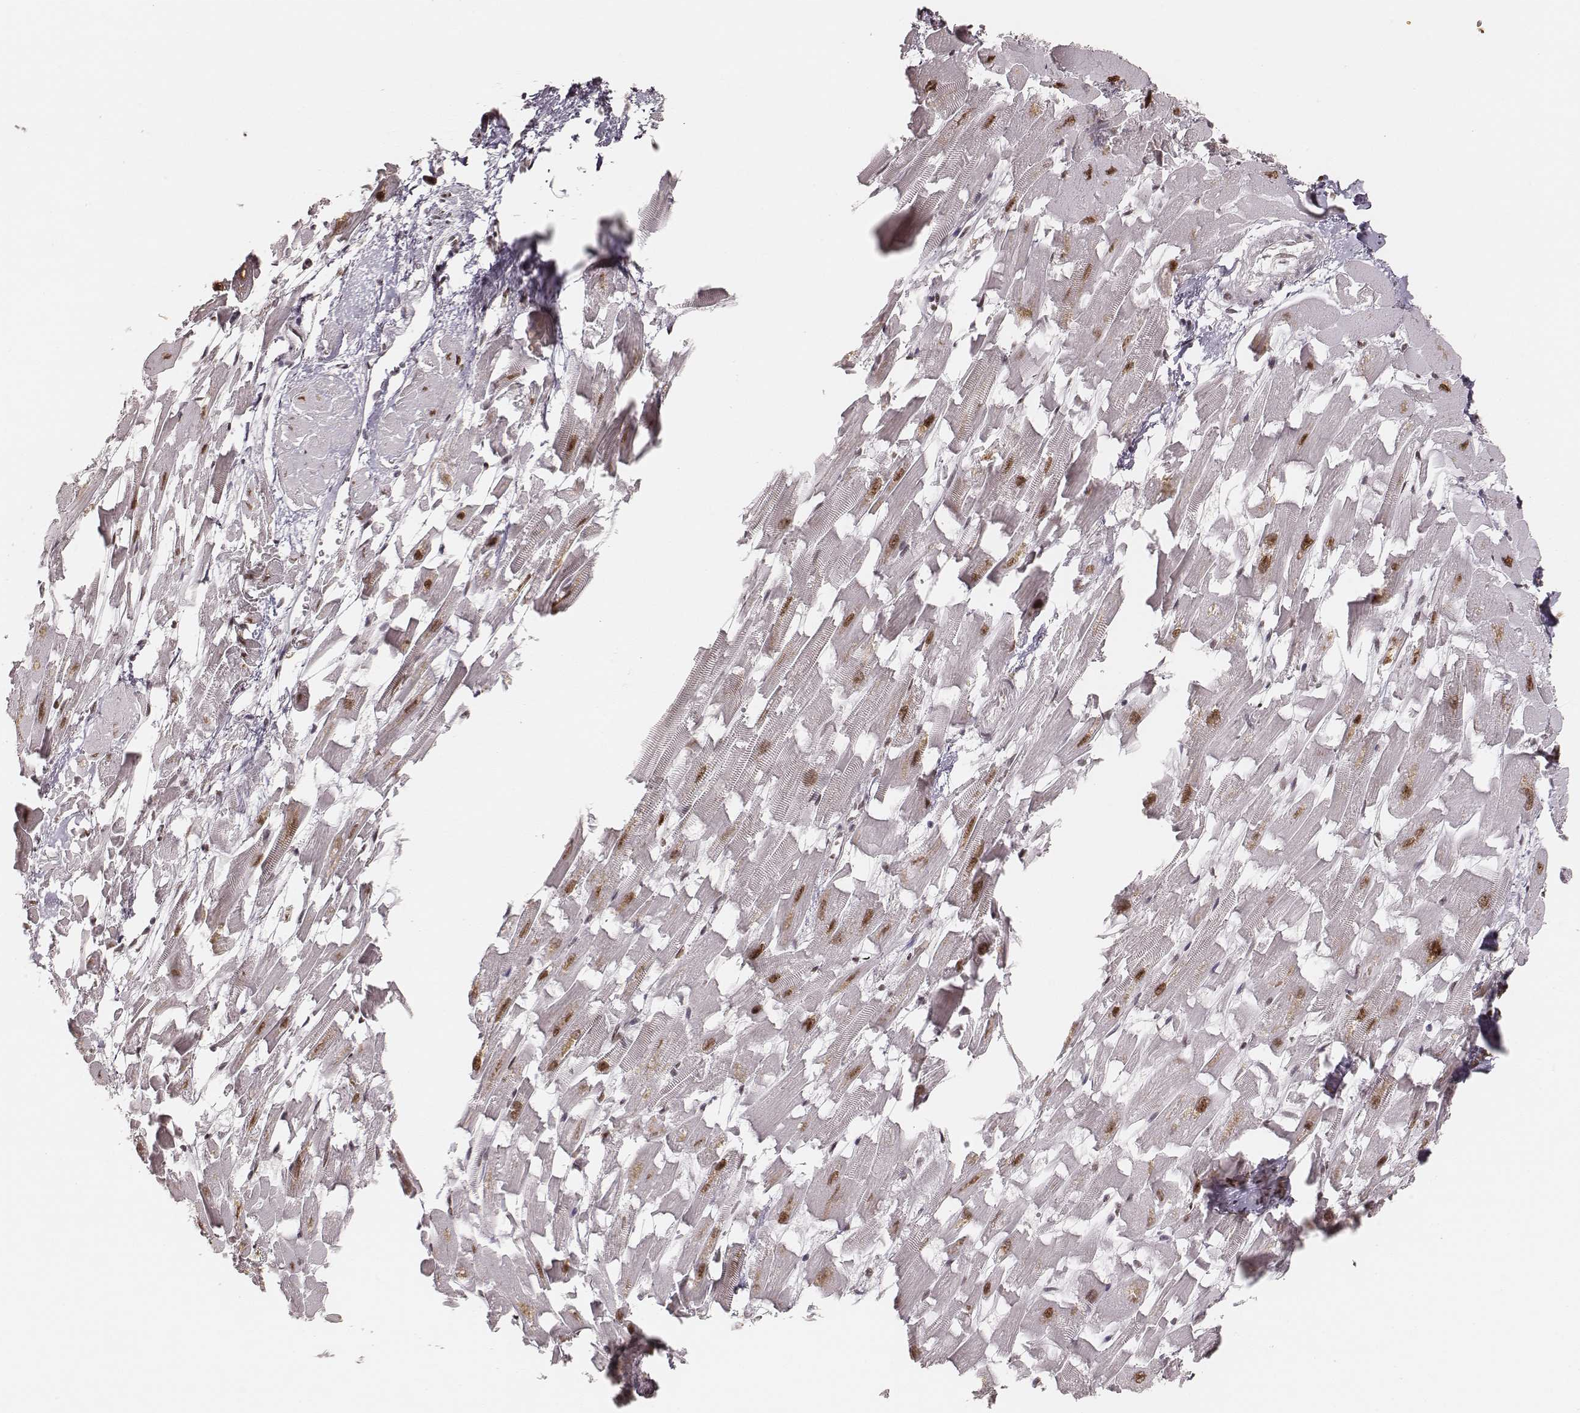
{"staining": {"intensity": "moderate", "quantity": ">75%", "location": "nuclear"}, "tissue": "heart muscle", "cell_type": "Cardiomyocytes", "image_type": "normal", "snomed": [{"axis": "morphology", "description": "Normal tissue, NOS"}, {"axis": "topography", "description": "Heart"}], "caption": "Brown immunohistochemical staining in unremarkable human heart muscle demonstrates moderate nuclear expression in approximately >75% of cardiomyocytes. The protein is shown in brown color, while the nuclei are stained blue.", "gene": "PARP1", "patient": {"sex": "female", "age": 64}}